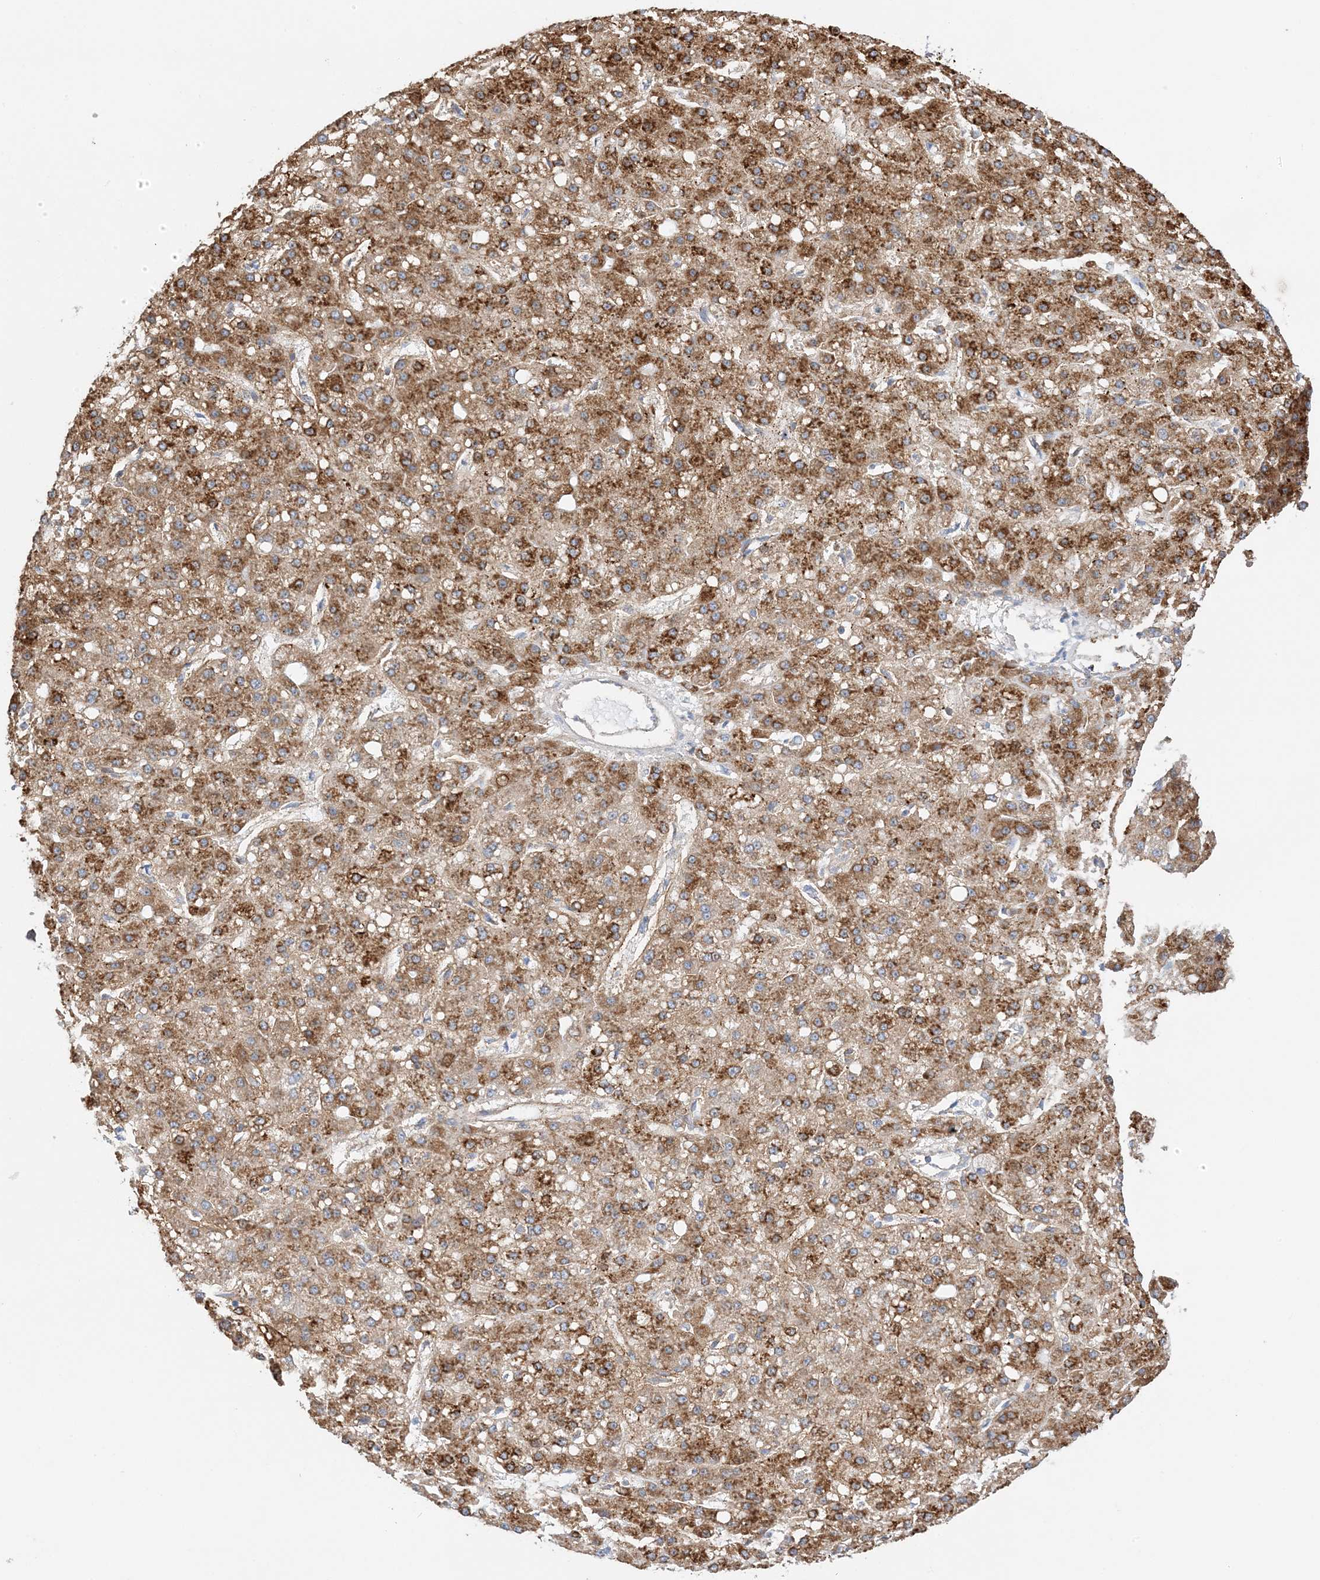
{"staining": {"intensity": "strong", "quantity": ">75%", "location": "cytoplasmic/membranous"}, "tissue": "liver cancer", "cell_type": "Tumor cells", "image_type": "cancer", "snomed": [{"axis": "morphology", "description": "Carcinoma, Hepatocellular, NOS"}, {"axis": "topography", "description": "Liver"}], "caption": "High-magnification brightfield microscopy of hepatocellular carcinoma (liver) stained with DAB (brown) and counterstained with hematoxylin (blue). tumor cells exhibit strong cytoplasmic/membranous expression is appreciated in about>75% of cells. The staining was performed using DAB (3,3'-diaminobenzidine), with brown indicating positive protein expression. Nuclei are stained blue with hematoxylin.", "gene": "CAPN13", "patient": {"sex": "male", "age": 67}}